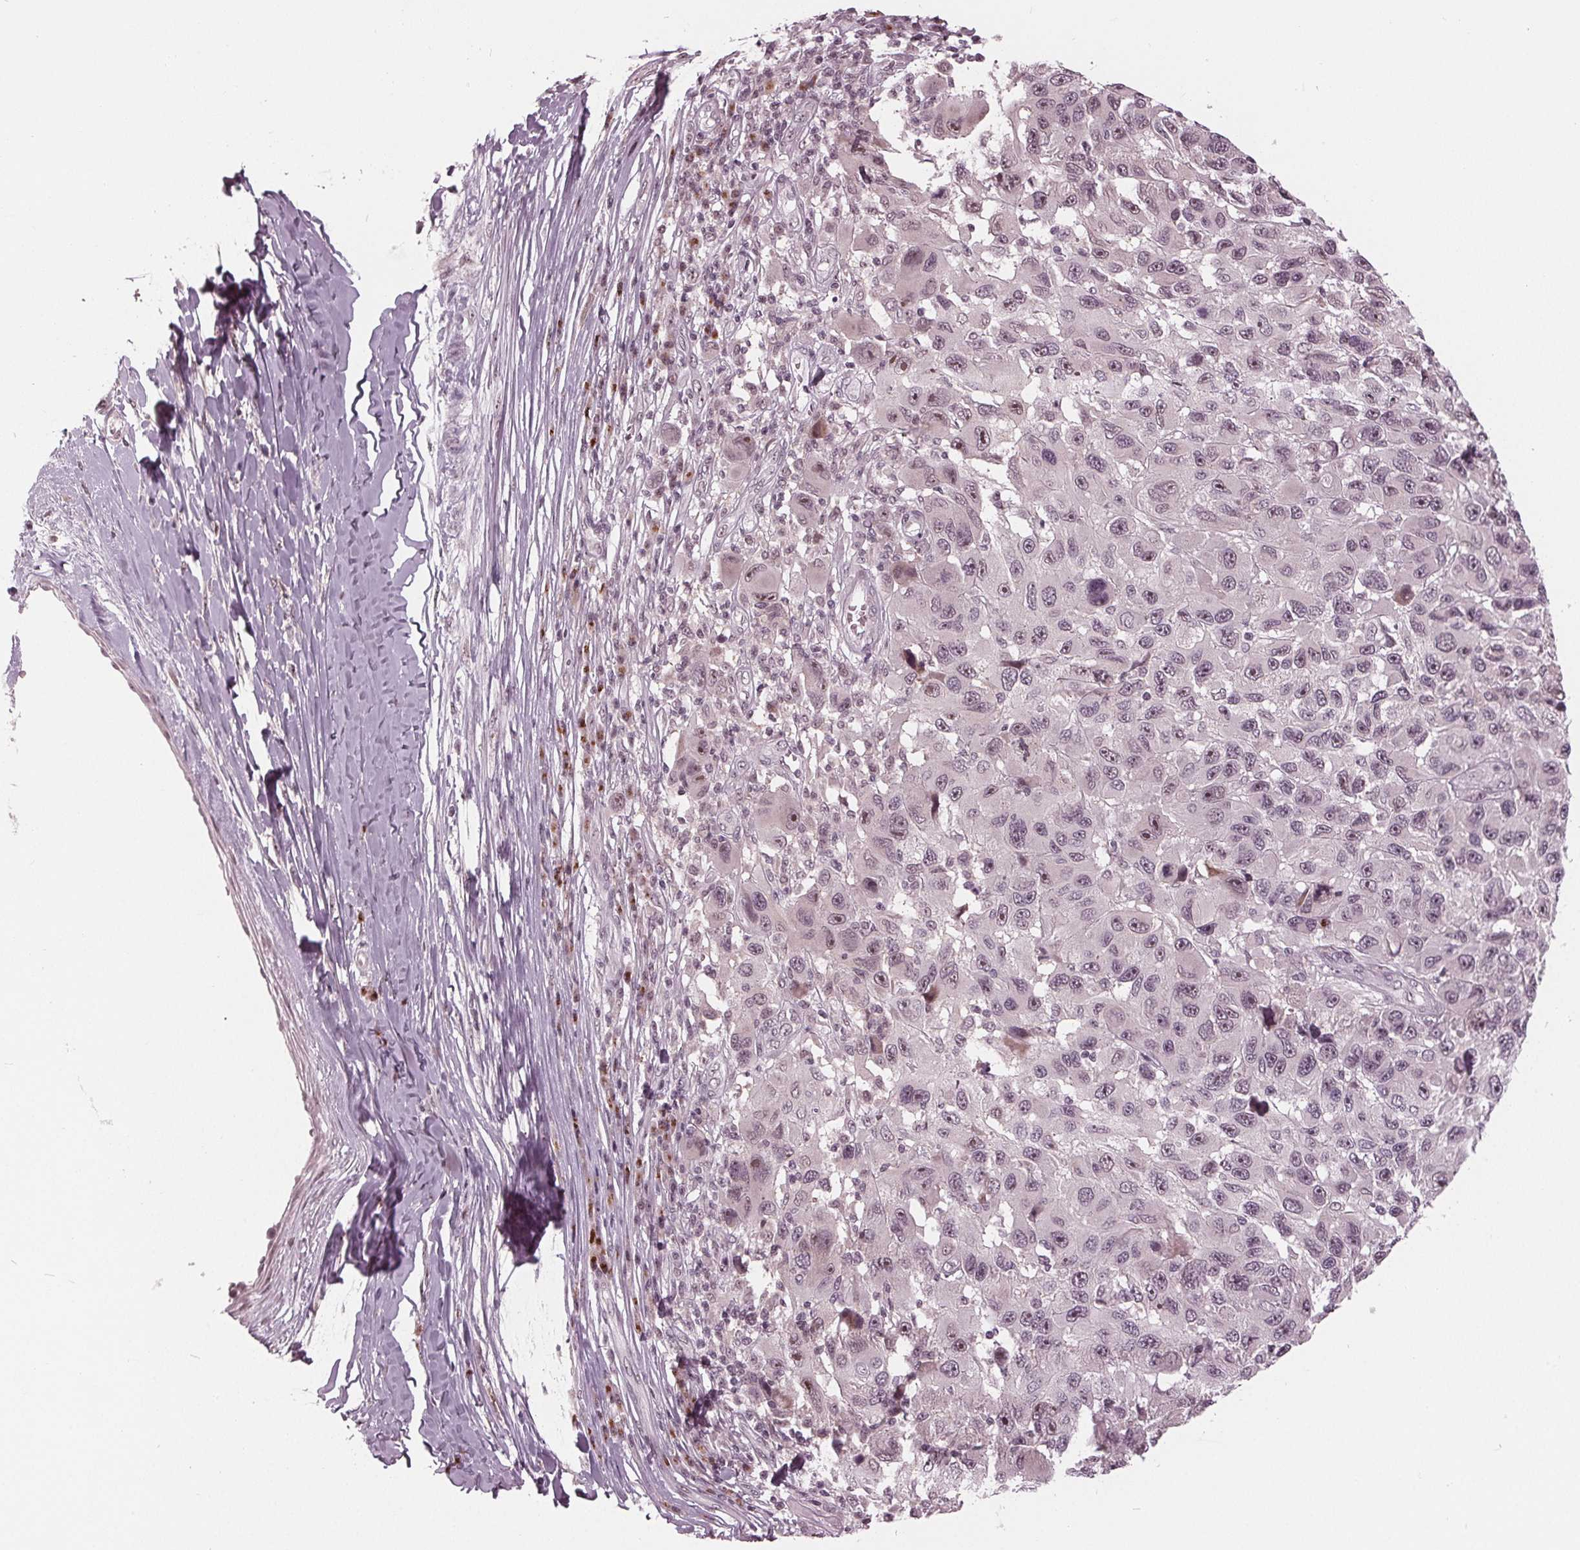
{"staining": {"intensity": "weak", "quantity": "25%-75%", "location": "nuclear"}, "tissue": "melanoma", "cell_type": "Tumor cells", "image_type": "cancer", "snomed": [{"axis": "morphology", "description": "Malignant melanoma, NOS"}, {"axis": "topography", "description": "Skin"}], "caption": "Weak nuclear protein positivity is present in approximately 25%-75% of tumor cells in malignant melanoma.", "gene": "SLX4", "patient": {"sex": "male", "age": 53}}